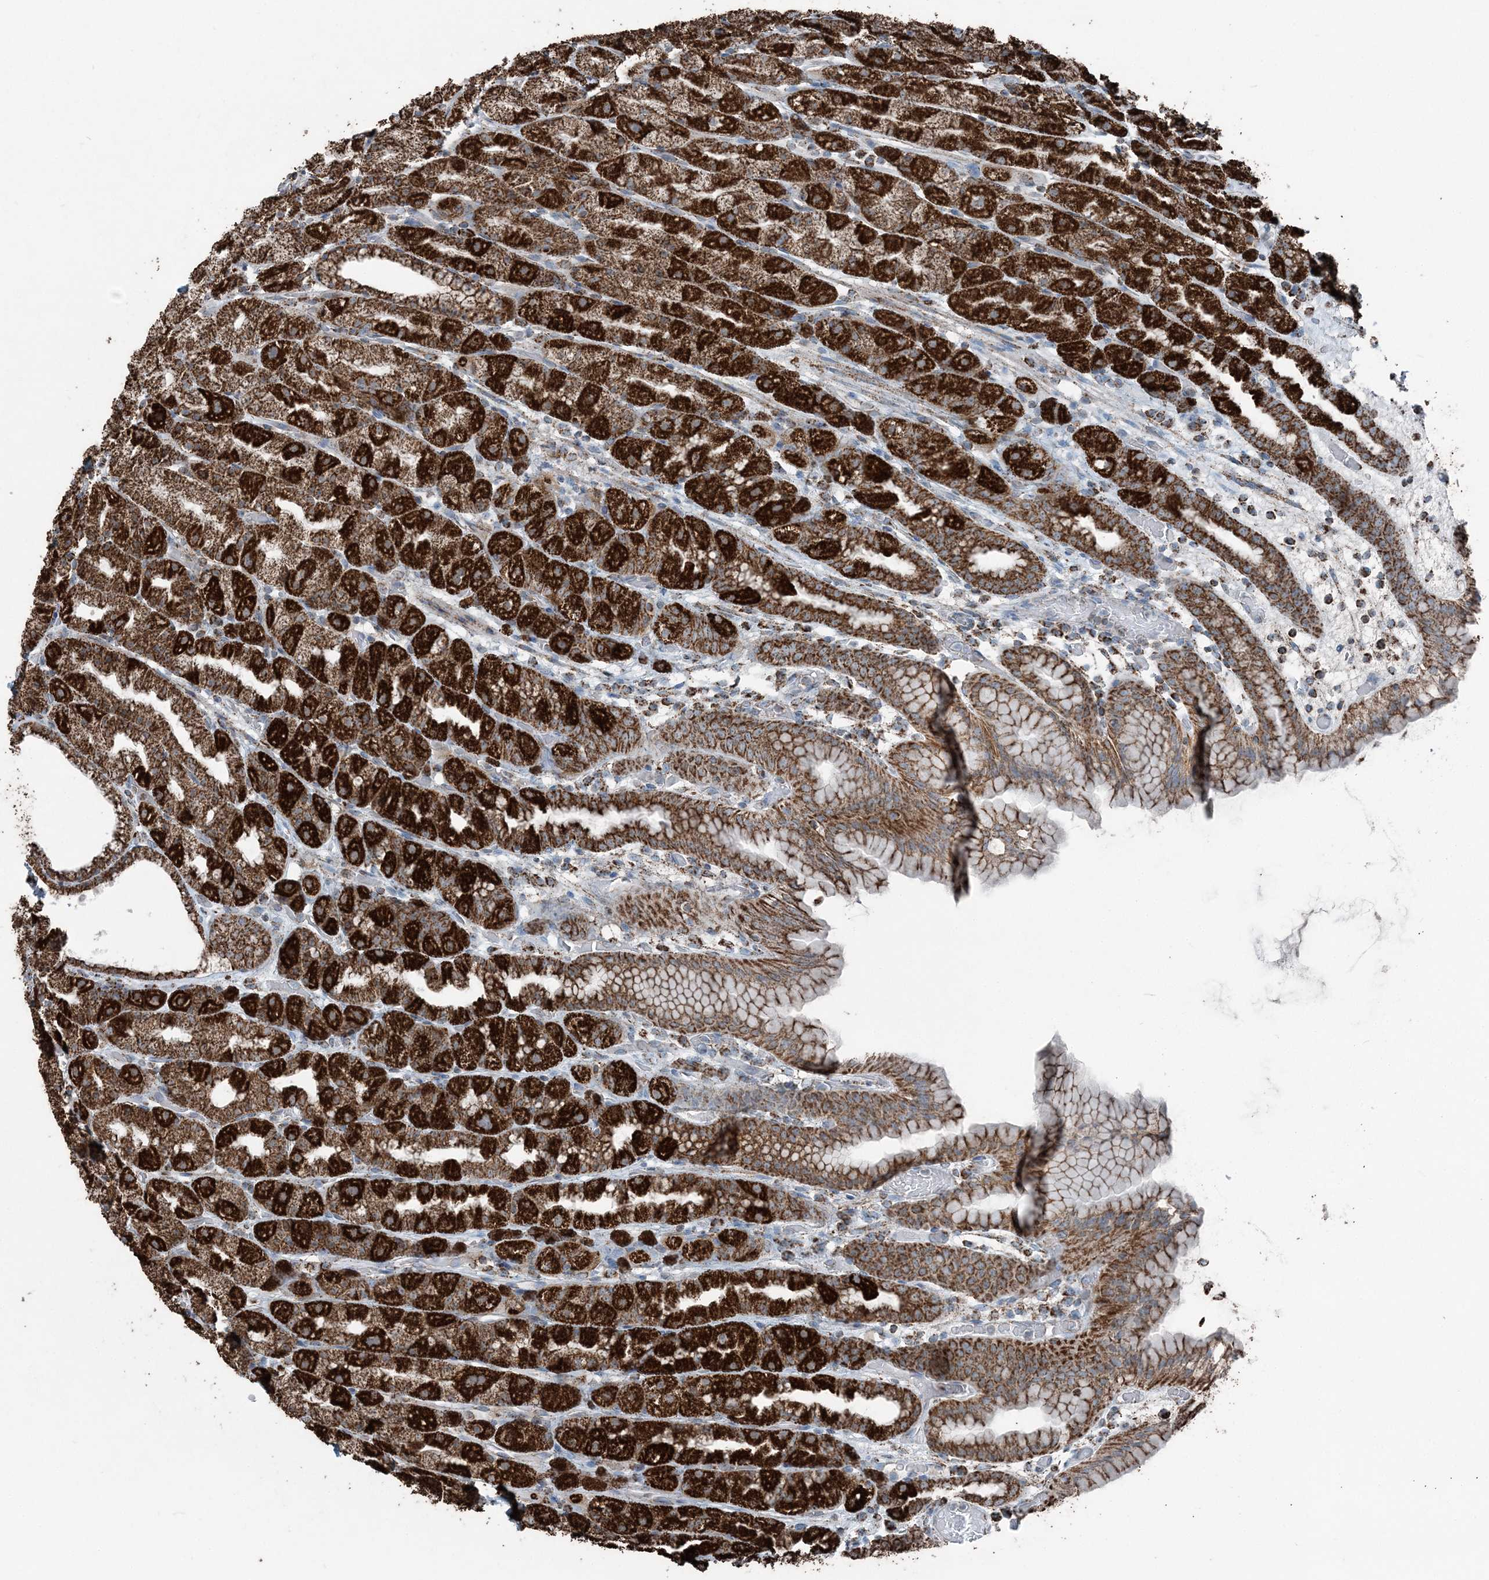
{"staining": {"intensity": "strong", "quantity": ">75%", "location": "cytoplasmic/membranous"}, "tissue": "stomach", "cell_type": "Glandular cells", "image_type": "normal", "snomed": [{"axis": "morphology", "description": "Normal tissue, NOS"}, {"axis": "topography", "description": "Stomach, upper"}], "caption": "Immunohistochemical staining of unremarkable stomach displays strong cytoplasmic/membranous protein staining in about >75% of glandular cells.", "gene": "SUCLG1", "patient": {"sex": "male", "age": 68}}